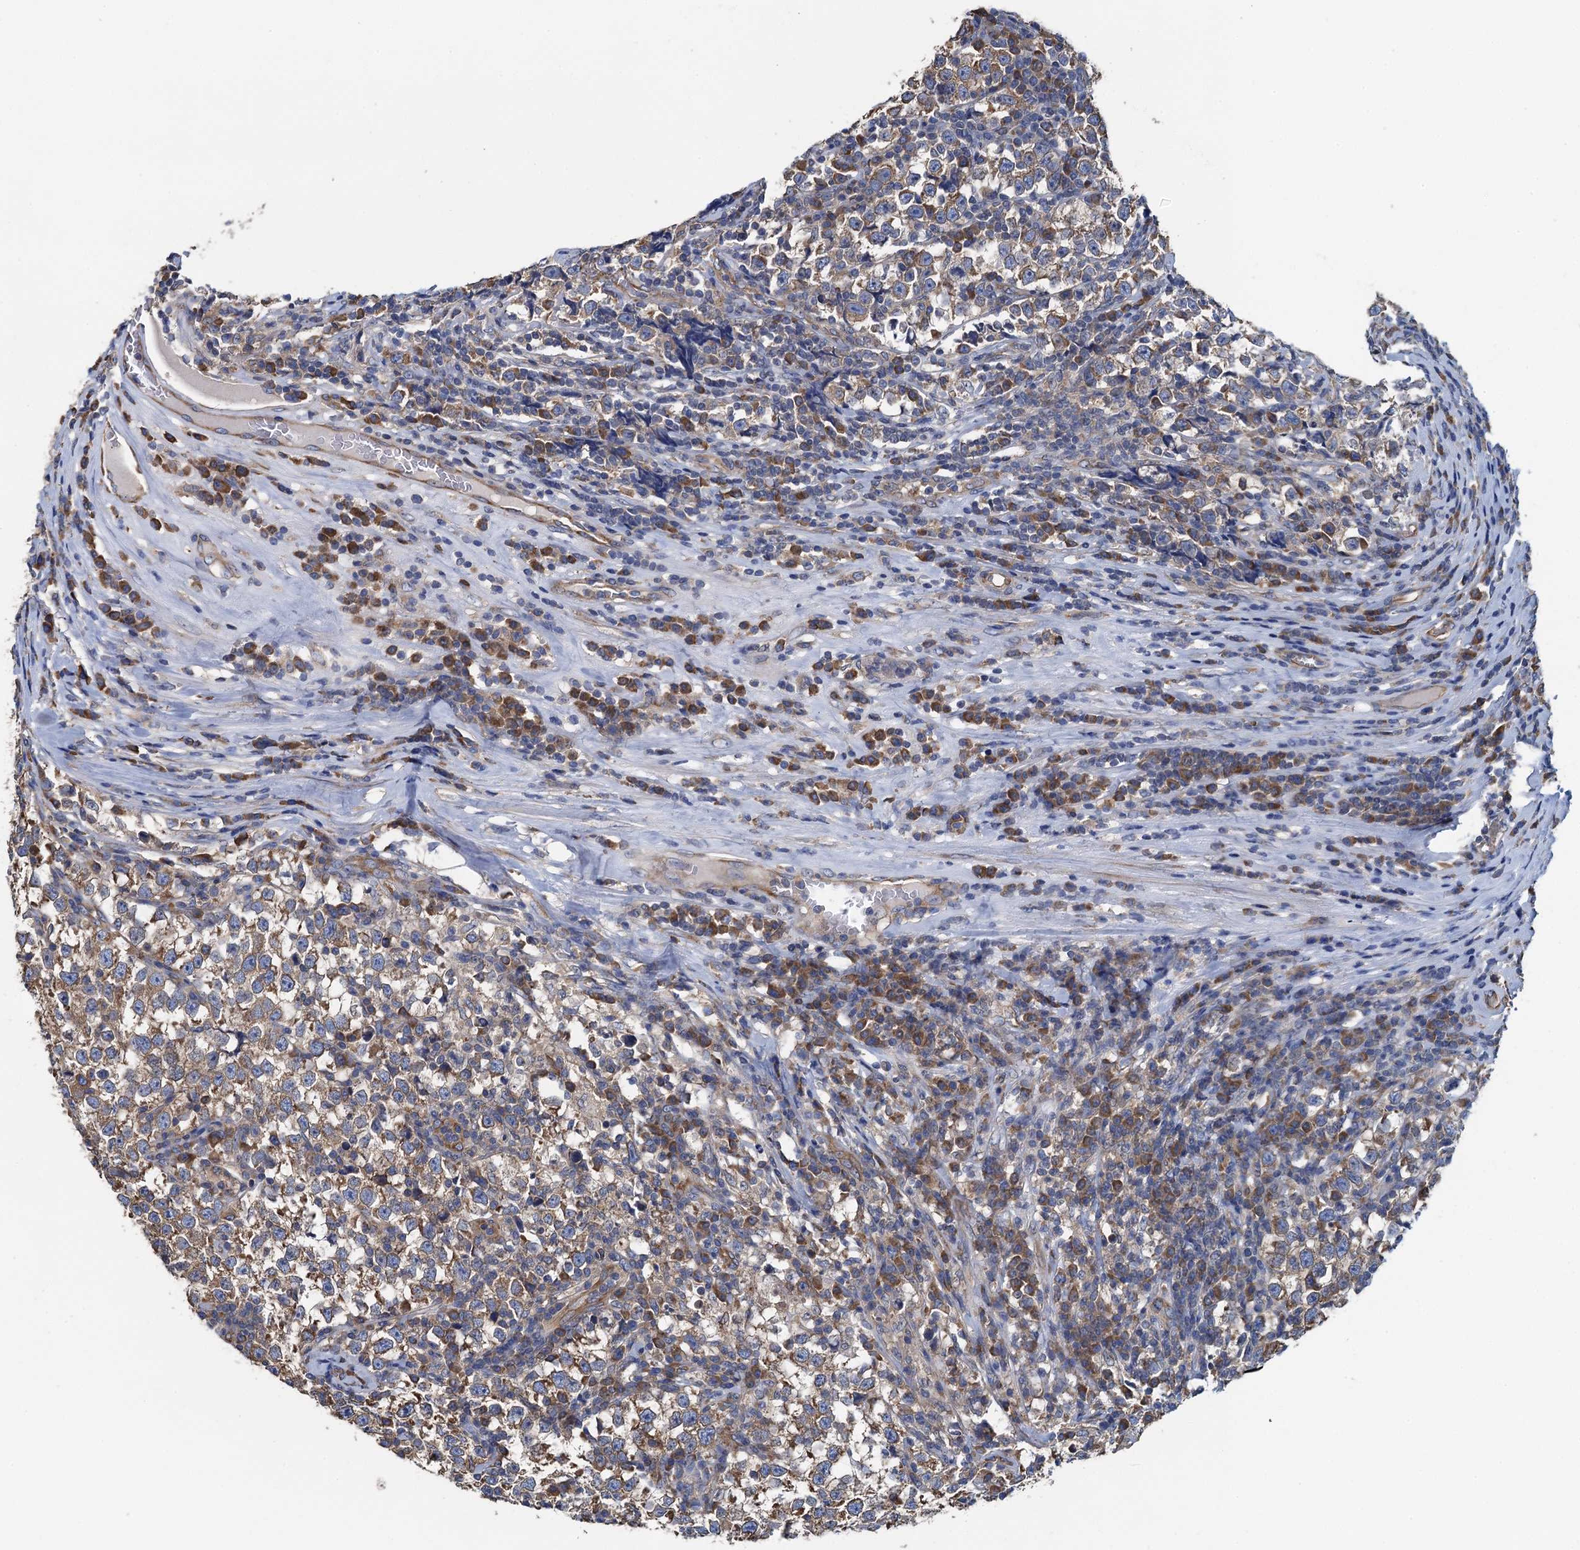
{"staining": {"intensity": "moderate", "quantity": ">75%", "location": "cytoplasmic/membranous"}, "tissue": "testis cancer", "cell_type": "Tumor cells", "image_type": "cancer", "snomed": [{"axis": "morphology", "description": "Normal tissue, NOS"}, {"axis": "morphology", "description": "Seminoma, NOS"}, {"axis": "topography", "description": "Testis"}], "caption": "This micrograph reveals testis cancer stained with immunohistochemistry (IHC) to label a protein in brown. The cytoplasmic/membranous of tumor cells show moderate positivity for the protein. Nuclei are counter-stained blue.", "gene": "ADCY9", "patient": {"sex": "male", "age": 43}}